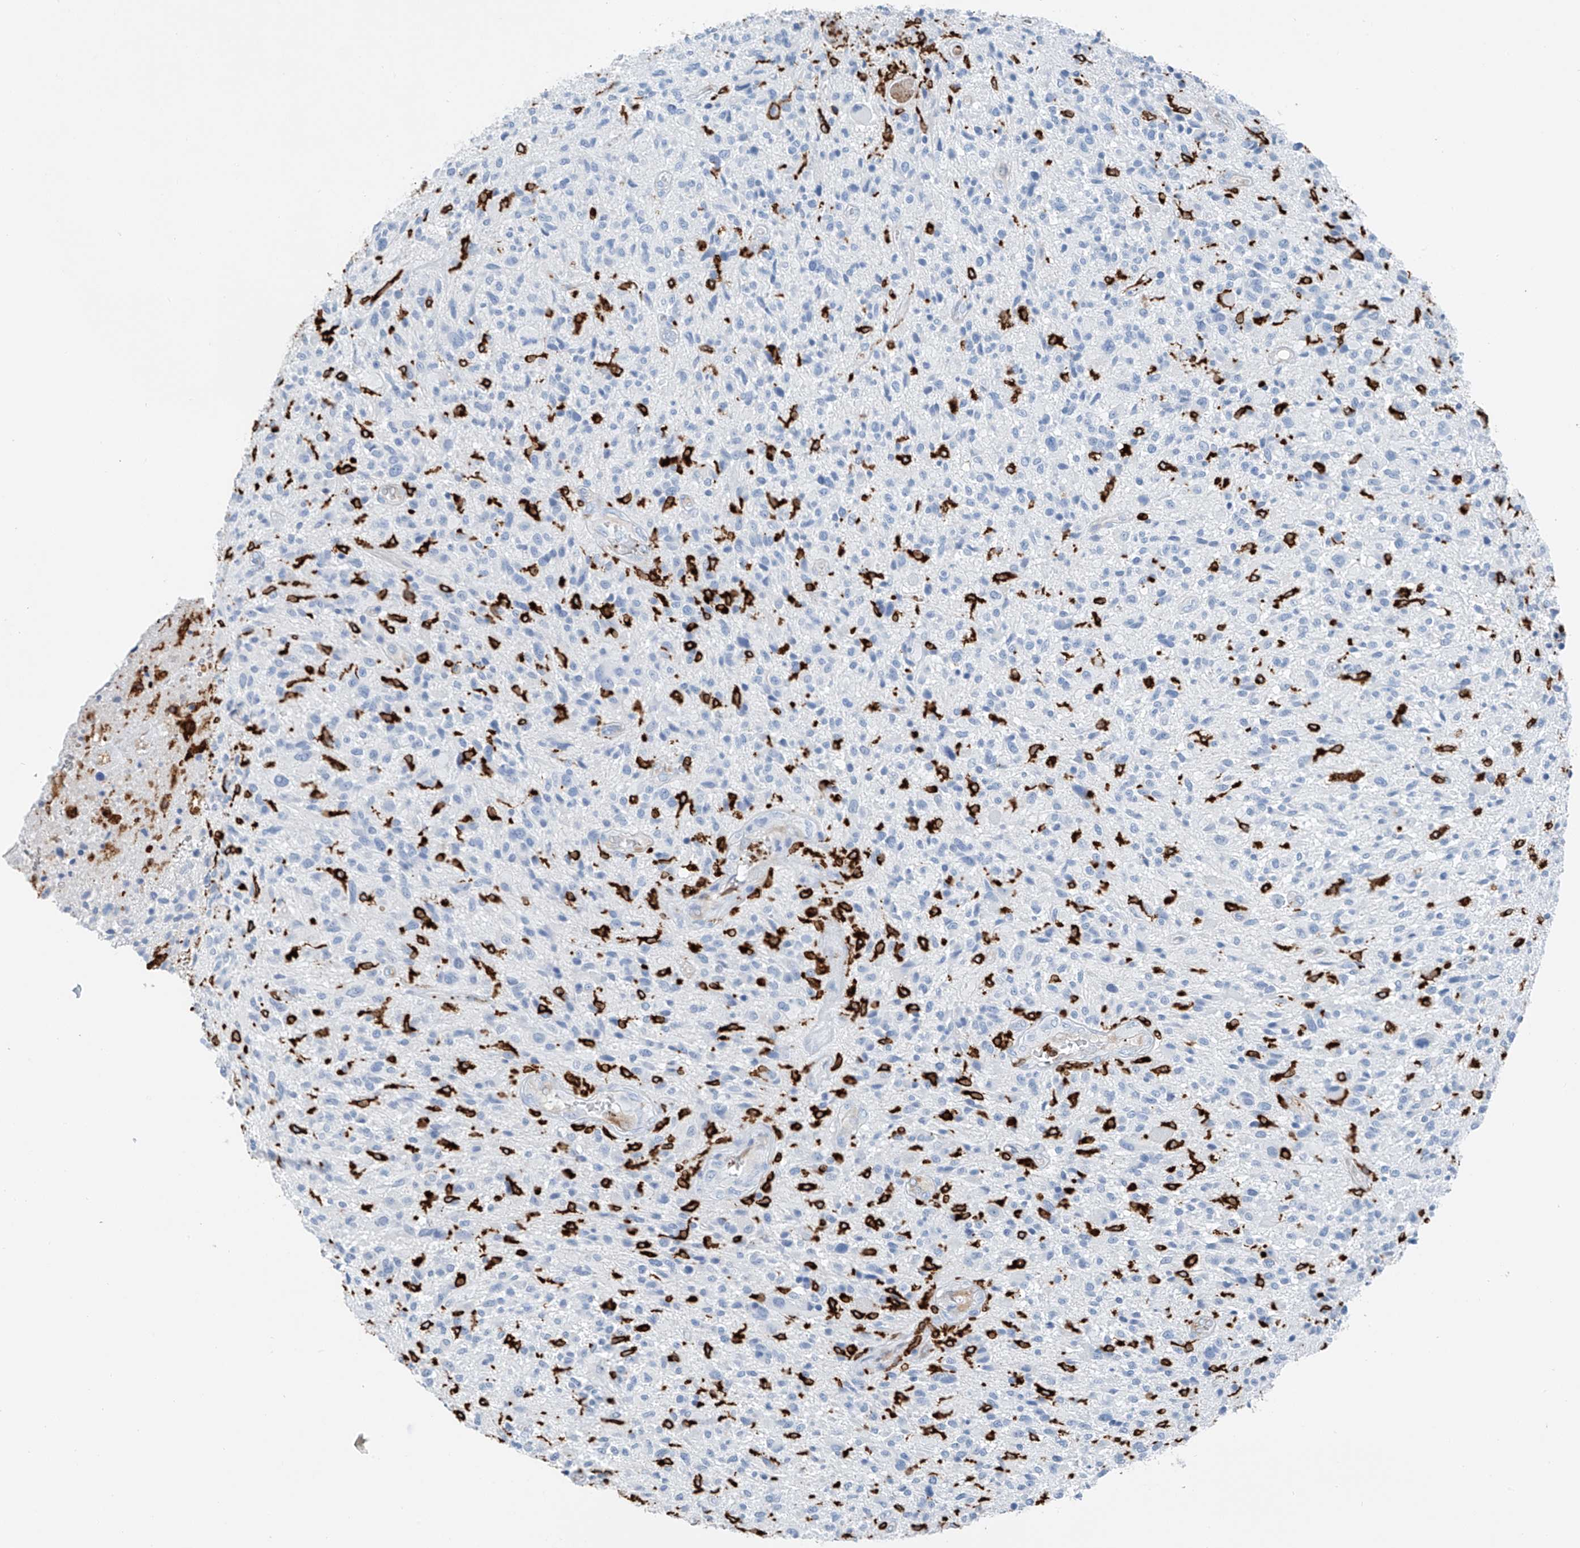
{"staining": {"intensity": "negative", "quantity": "none", "location": "none"}, "tissue": "glioma", "cell_type": "Tumor cells", "image_type": "cancer", "snomed": [{"axis": "morphology", "description": "Glioma, malignant, High grade"}, {"axis": "topography", "description": "Brain"}], "caption": "Immunohistochemistry of human high-grade glioma (malignant) exhibits no expression in tumor cells.", "gene": "TBXAS1", "patient": {"sex": "male", "age": 47}}